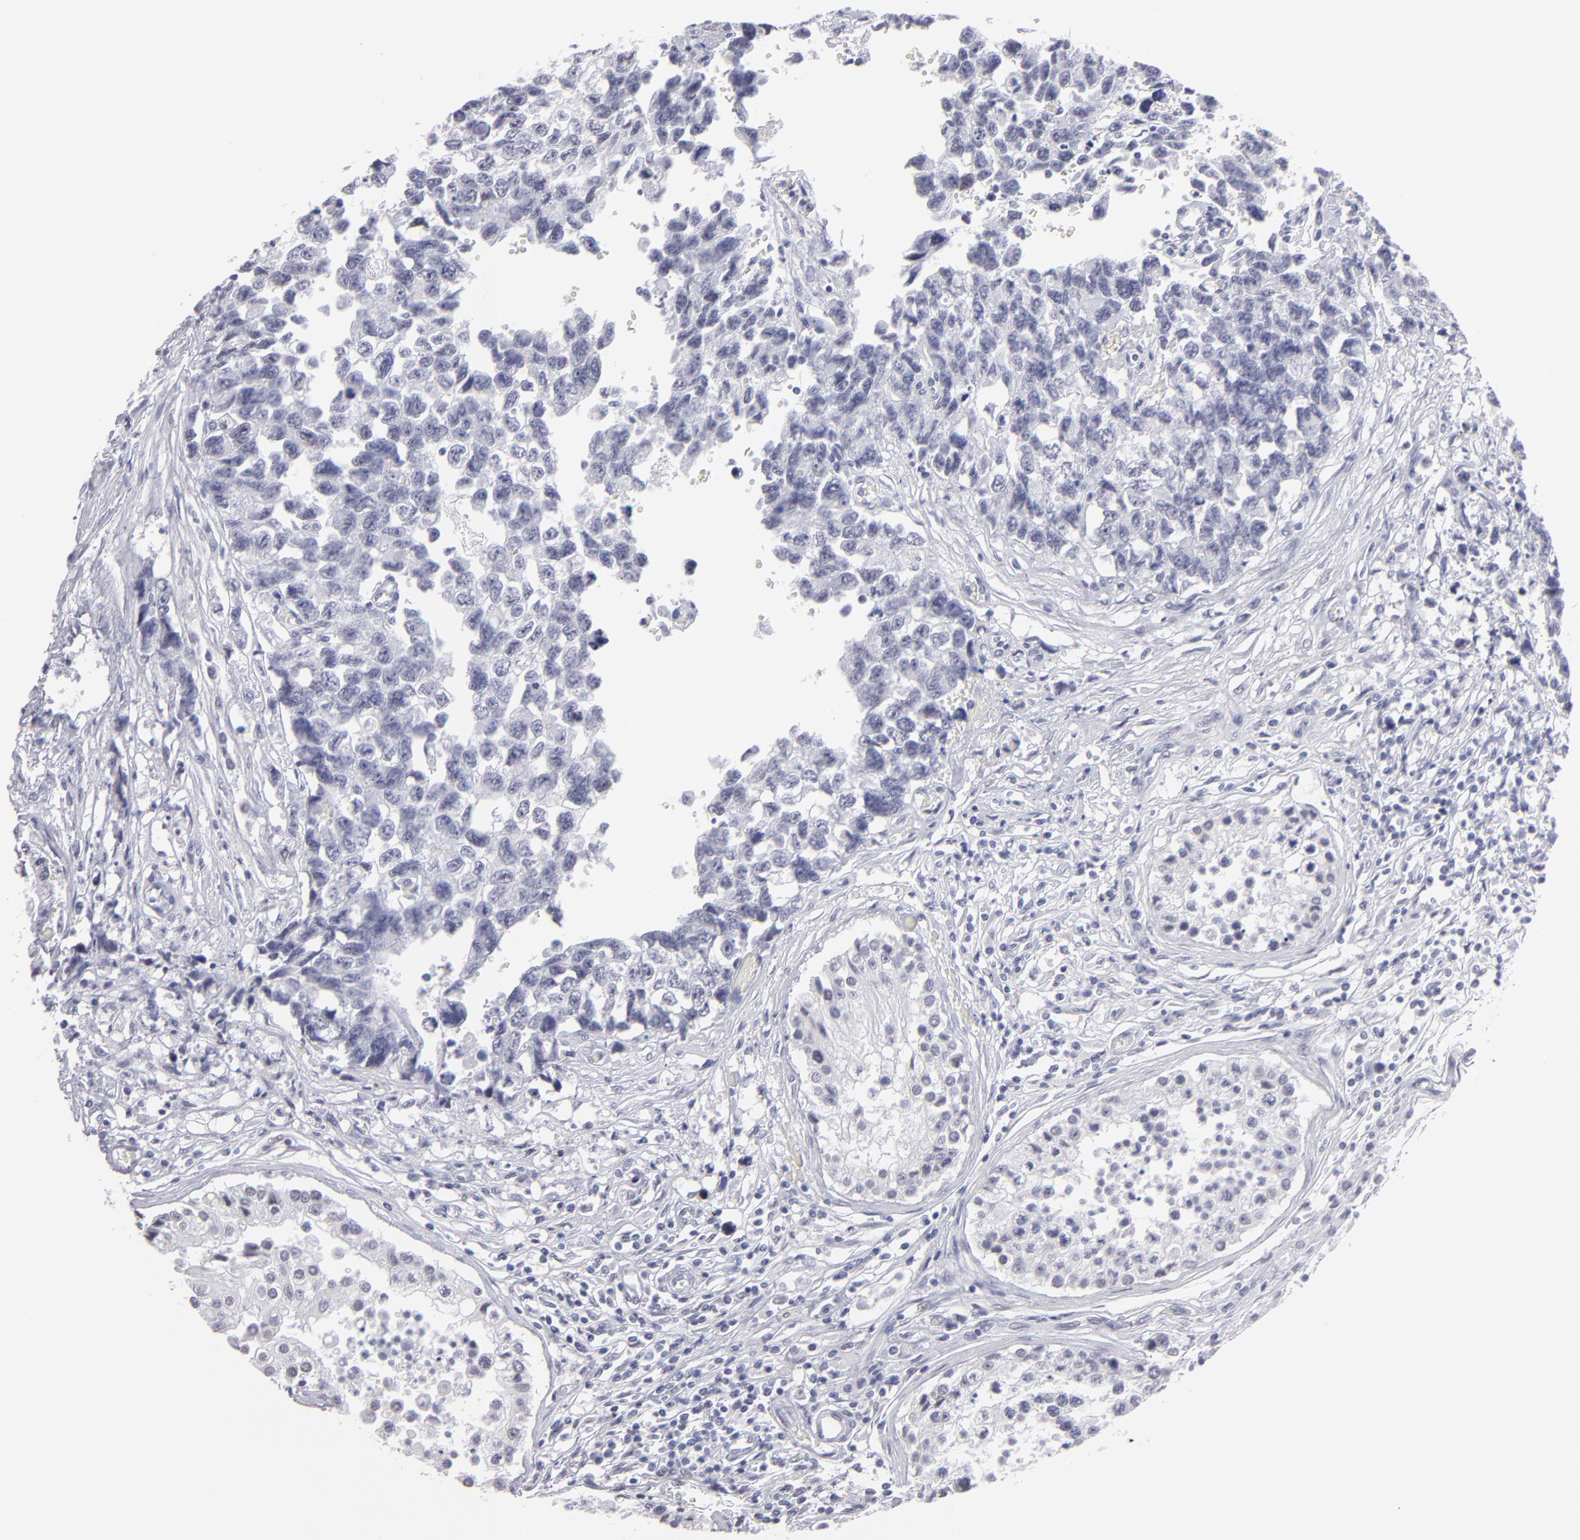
{"staining": {"intensity": "negative", "quantity": "none", "location": "none"}, "tissue": "testis cancer", "cell_type": "Tumor cells", "image_type": "cancer", "snomed": [{"axis": "morphology", "description": "Carcinoma, Embryonal, NOS"}, {"axis": "topography", "description": "Testis"}], "caption": "Immunohistochemical staining of testis cancer reveals no significant staining in tumor cells. The staining was performed using DAB (3,3'-diaminobenzidine) to visualize the protein expression in brown, while the nuclei were stained in blue with hematoxylin (Magnification: 20x).", "gene": "ALDOB", "patient": {"sex": "male", "age": 31}}